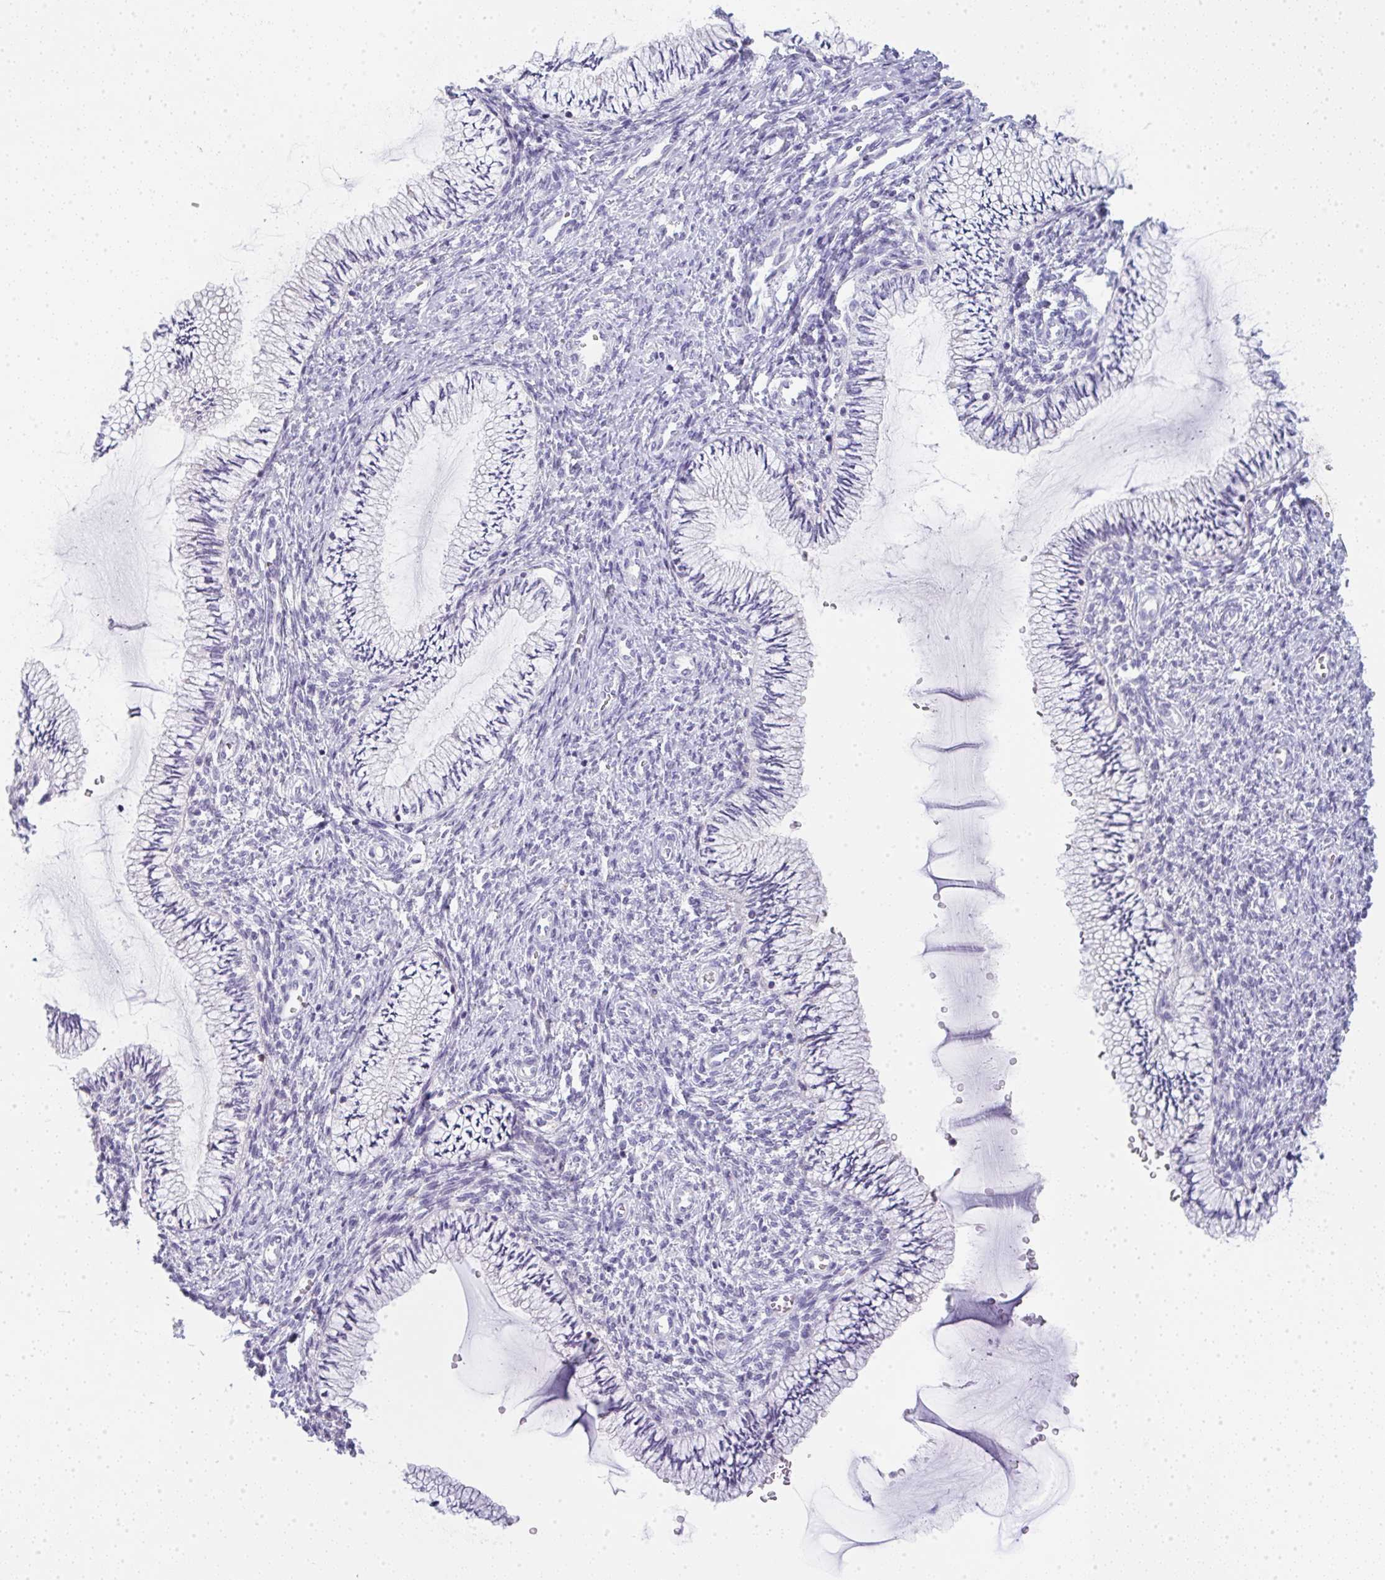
{"staining": {"intensity": "negative", "quantity": "none", "location": "none"}, "tissue": "cervix", "cell_type": "Glandular cells", "image_type": "normal", "snomed": [{"axis": "morphology", "description": "Normal tissue, NOS"}, {"axis": "topography", "description": "Cervix"}], "caption": "There is no significant staining in glandular cells of cervix. (DAB immunohistochemistry, high magnification).", "gene": "LPAR4", "patient": {"sex": "female", "age": 24}}